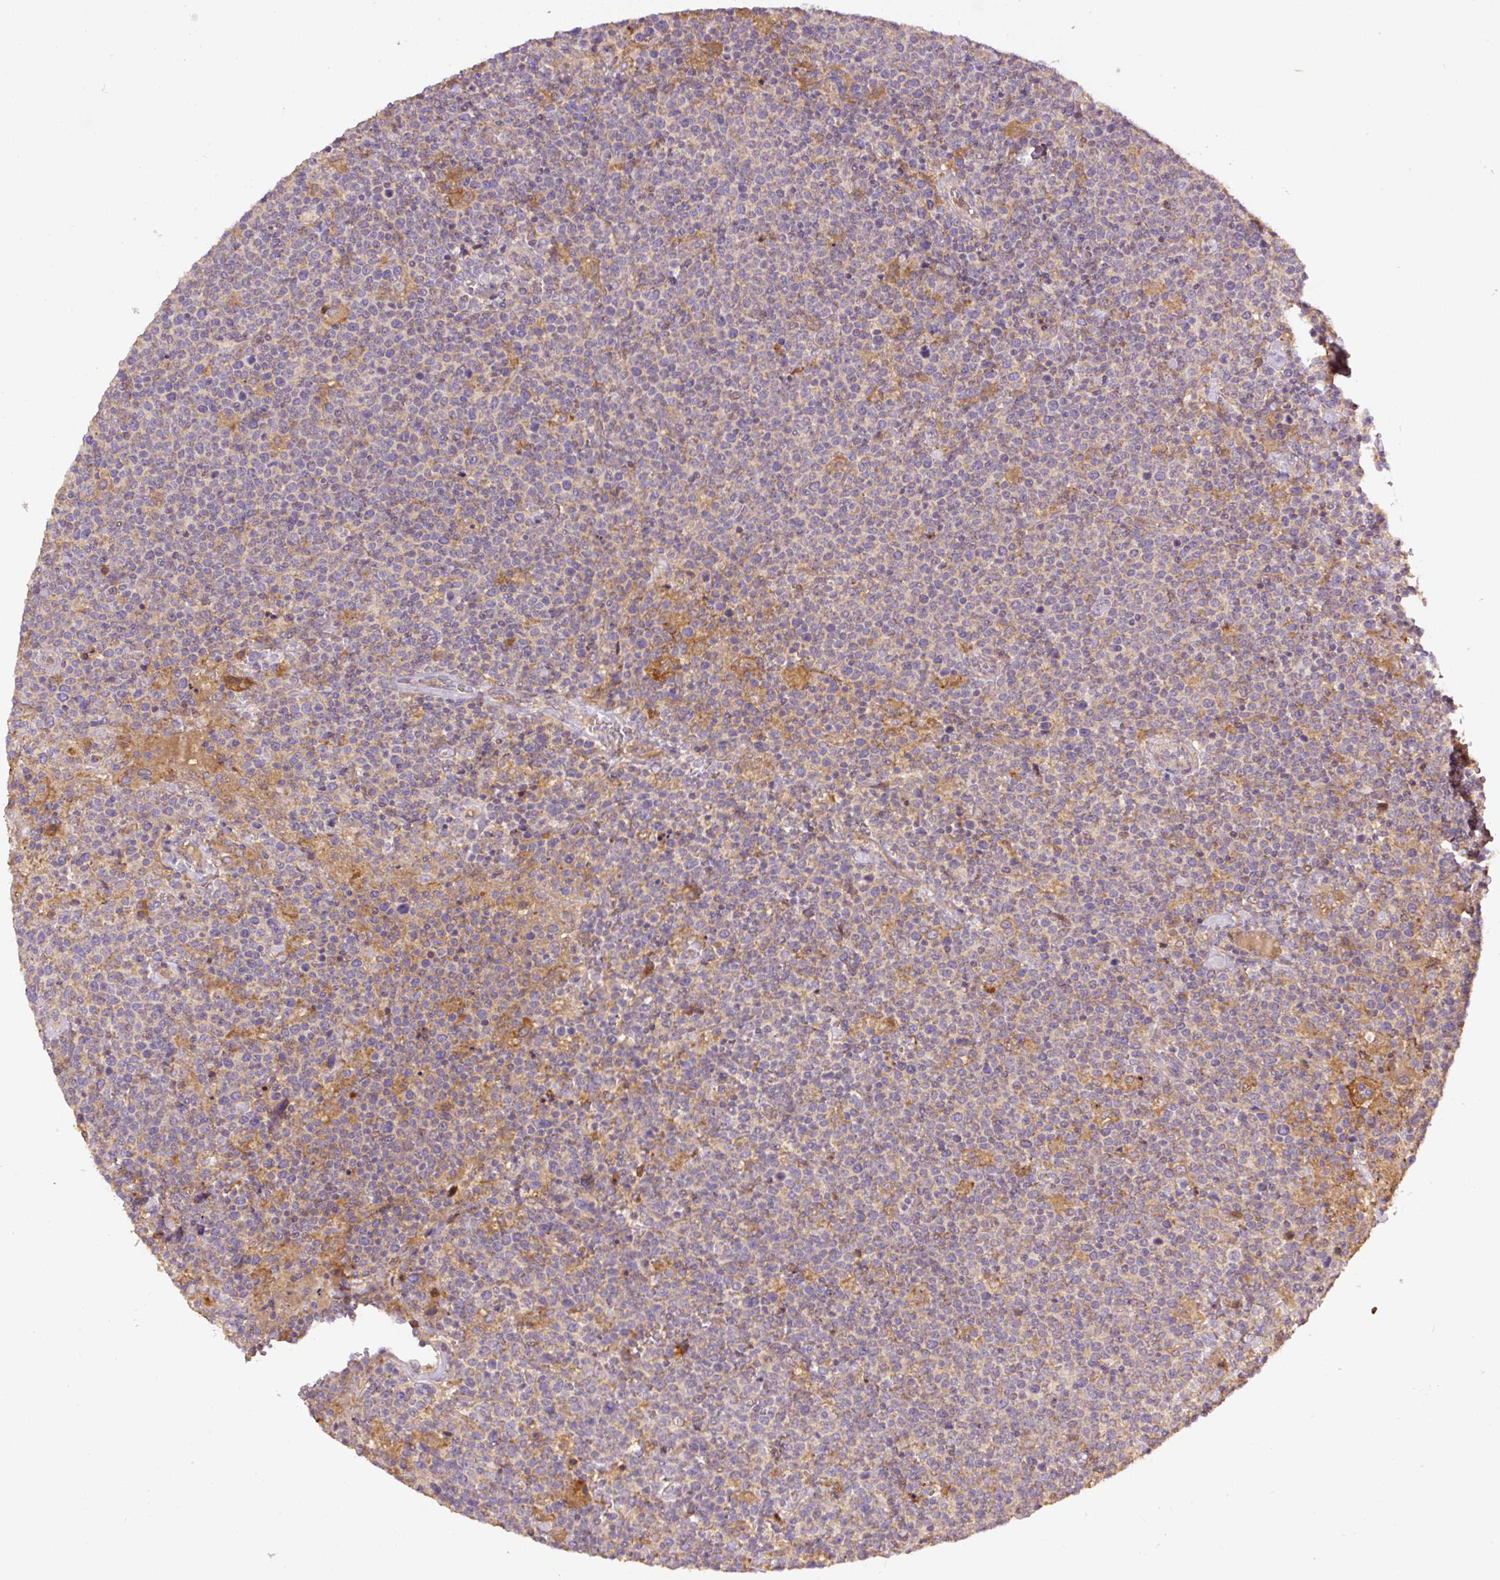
{"staining": {"intensity": "negative", "quantity": "none", "location": "none"}, "tissue": "lymphoma", "cell_type": "Tumor cells", "image_type": "cancer", "snomed": [{"axis": "morphology", "description": "Malignant lymphoma, non-Hodgkin's type, High grade"}, {"axis": "topography", "description": "Lymph node"}], "caption": "High power microscopy micrograph of an immunohistochemistry (IHC) histopathology image of malignant lymphoma, non-Hodgkin's type (high-grade), revealing no significant staining in tumor cells.", "gene": "DAPK1", "patient": {"sex": "male", "age": 61}}